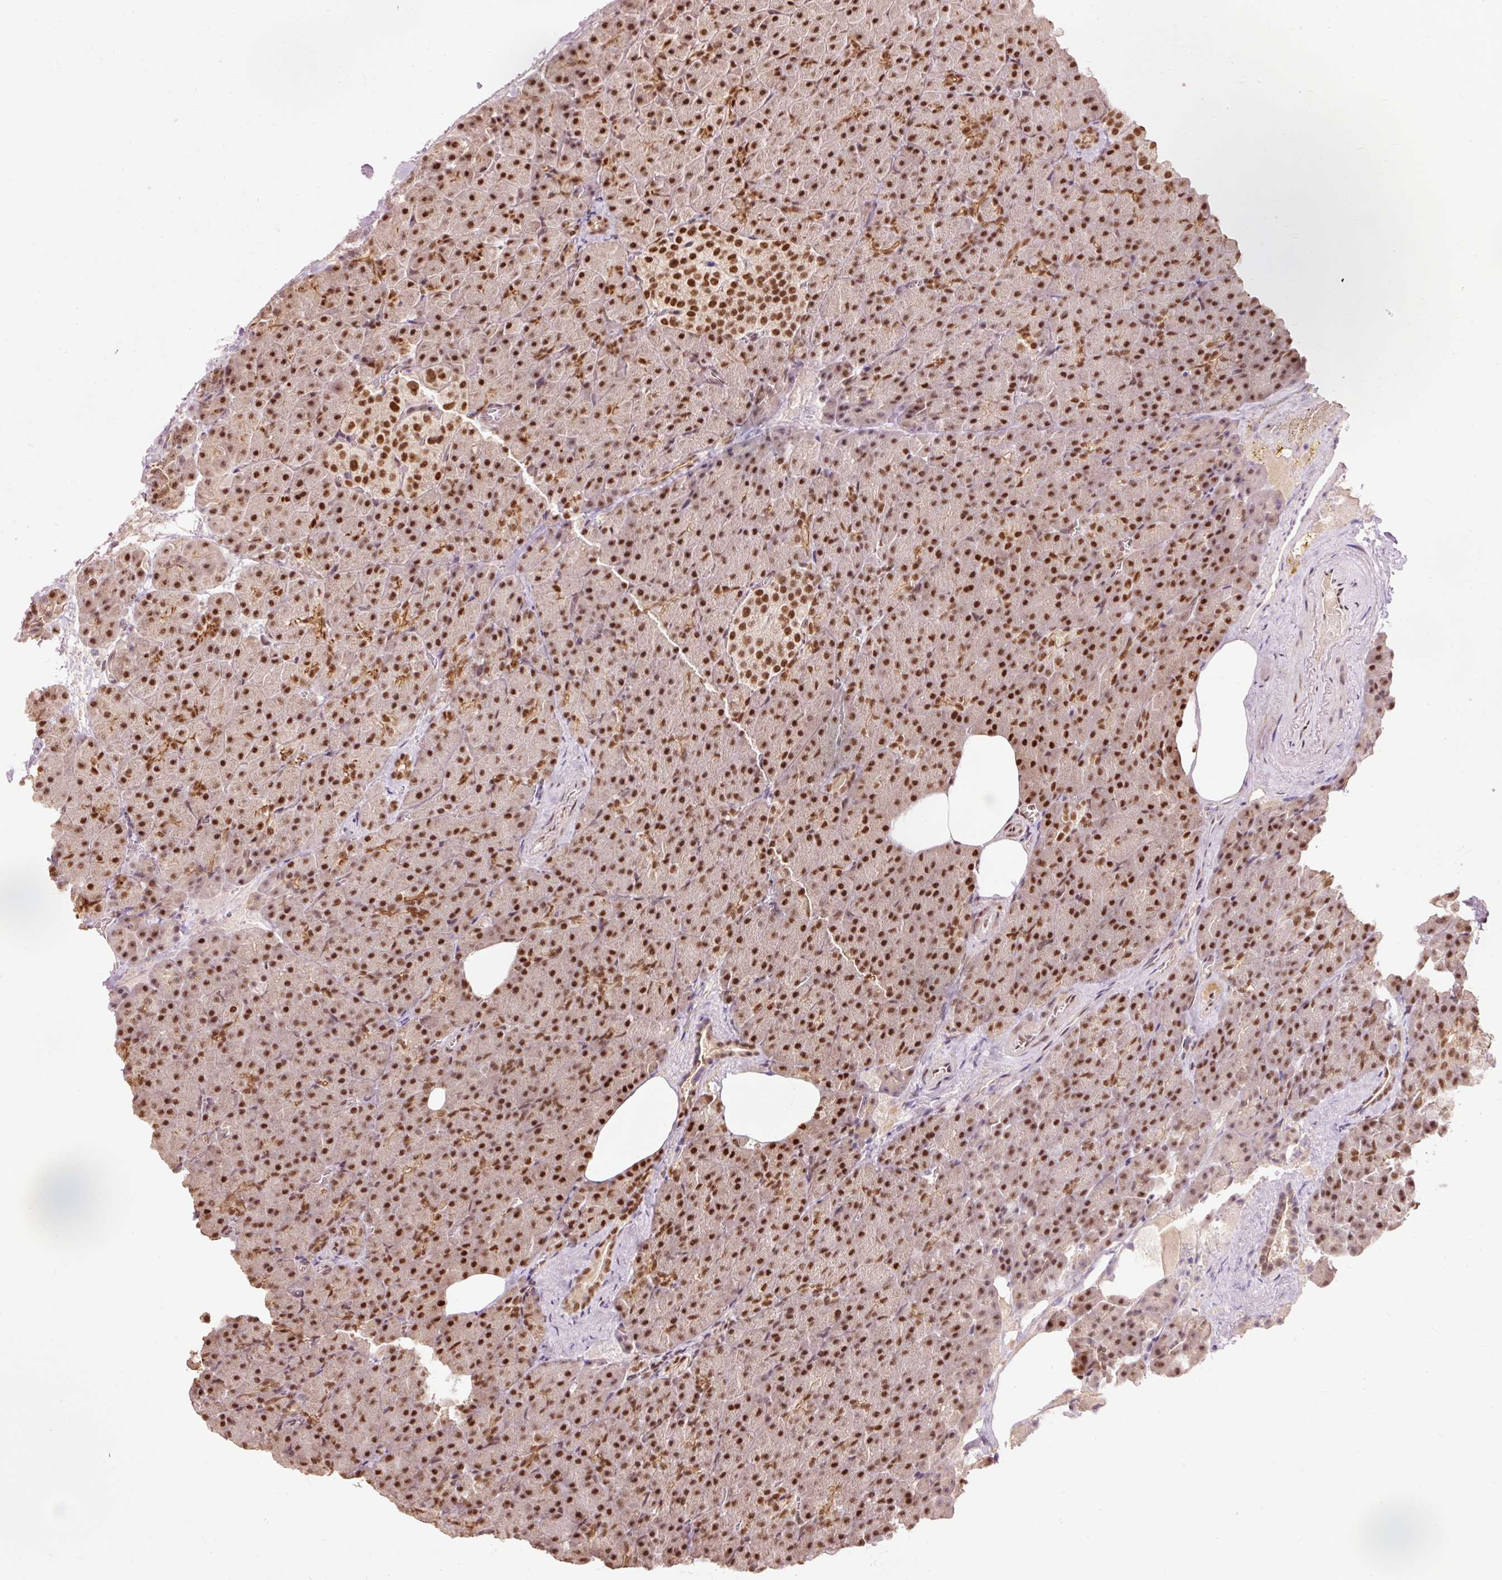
{"staining": {"intensity": "strong", "quantity": ">75%", "location": "nuclear"}, "tissue": "pancreas", "cell_type": "Exocrine glandular cells", "image_type": "normal", "snomed": [{"axis": "morphology", "description": "Normal tissue, NOS"}, {"axis": "topography", "description": "Pancreas"}], "caption": "High-magnification brightfield microscopy of benign pancreas stained with DAB (brown) and counterstained with hematoxylin (blue). exocrine glandular cells exhibit strong nuclear positivity is identified in approximately>75% of cells. (Brightfield microscopy of DAB IHC at high magnification).", "gene": "ZBTB44", "patient": {"sex": "female", "age": 74}}